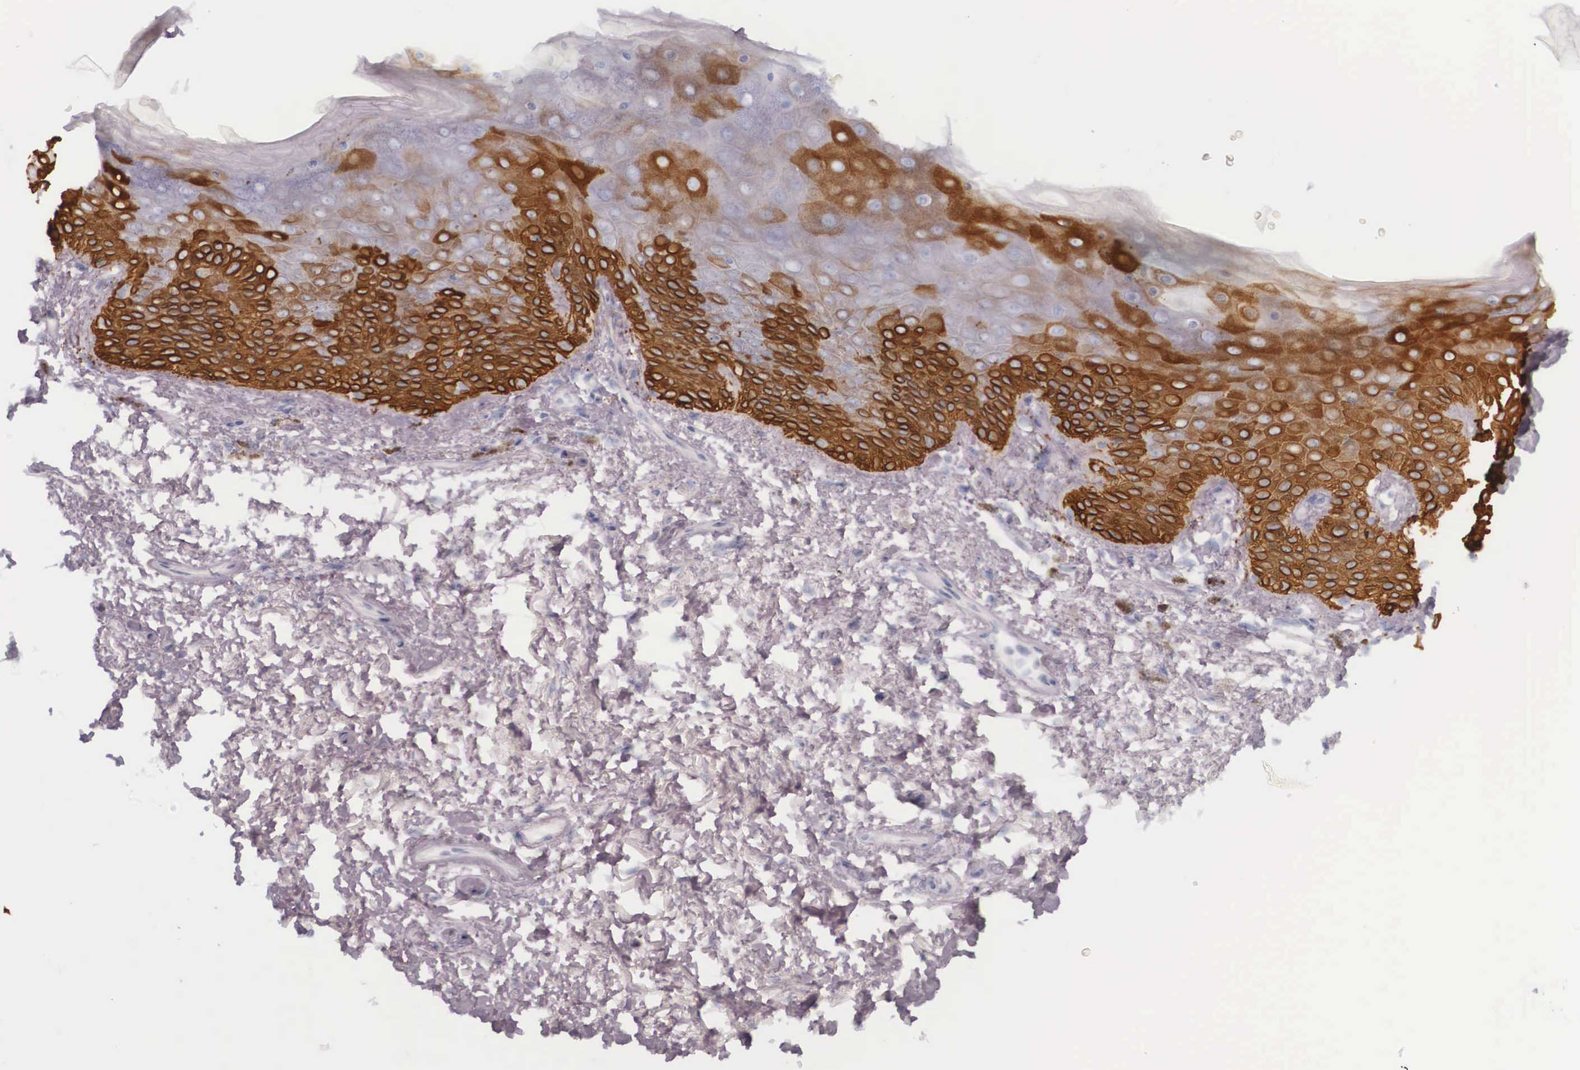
{"staining": {"intensity": "strong", "quantity": ">75%", "location": "cytoplasmic/membranous"}, "tissue": "skin", "cell_type": "Epidermal cells", "image_type": "normal", "snomed": [{"axis": "morphology", "description": "Normal tissue, NOS"}, {"axis": "topography", "description": "Anal"}, {"axis": "topography", "description": "Peripheral nerve tissue"}], "caption": "Immunohistochemistry (IHC) of normal skin displays high levels of strong cytoplasmic/membranous staining in about >75% of epidermal cells.", "gene": "KRT14", "patient": {"sex": "female", "age": 46}}